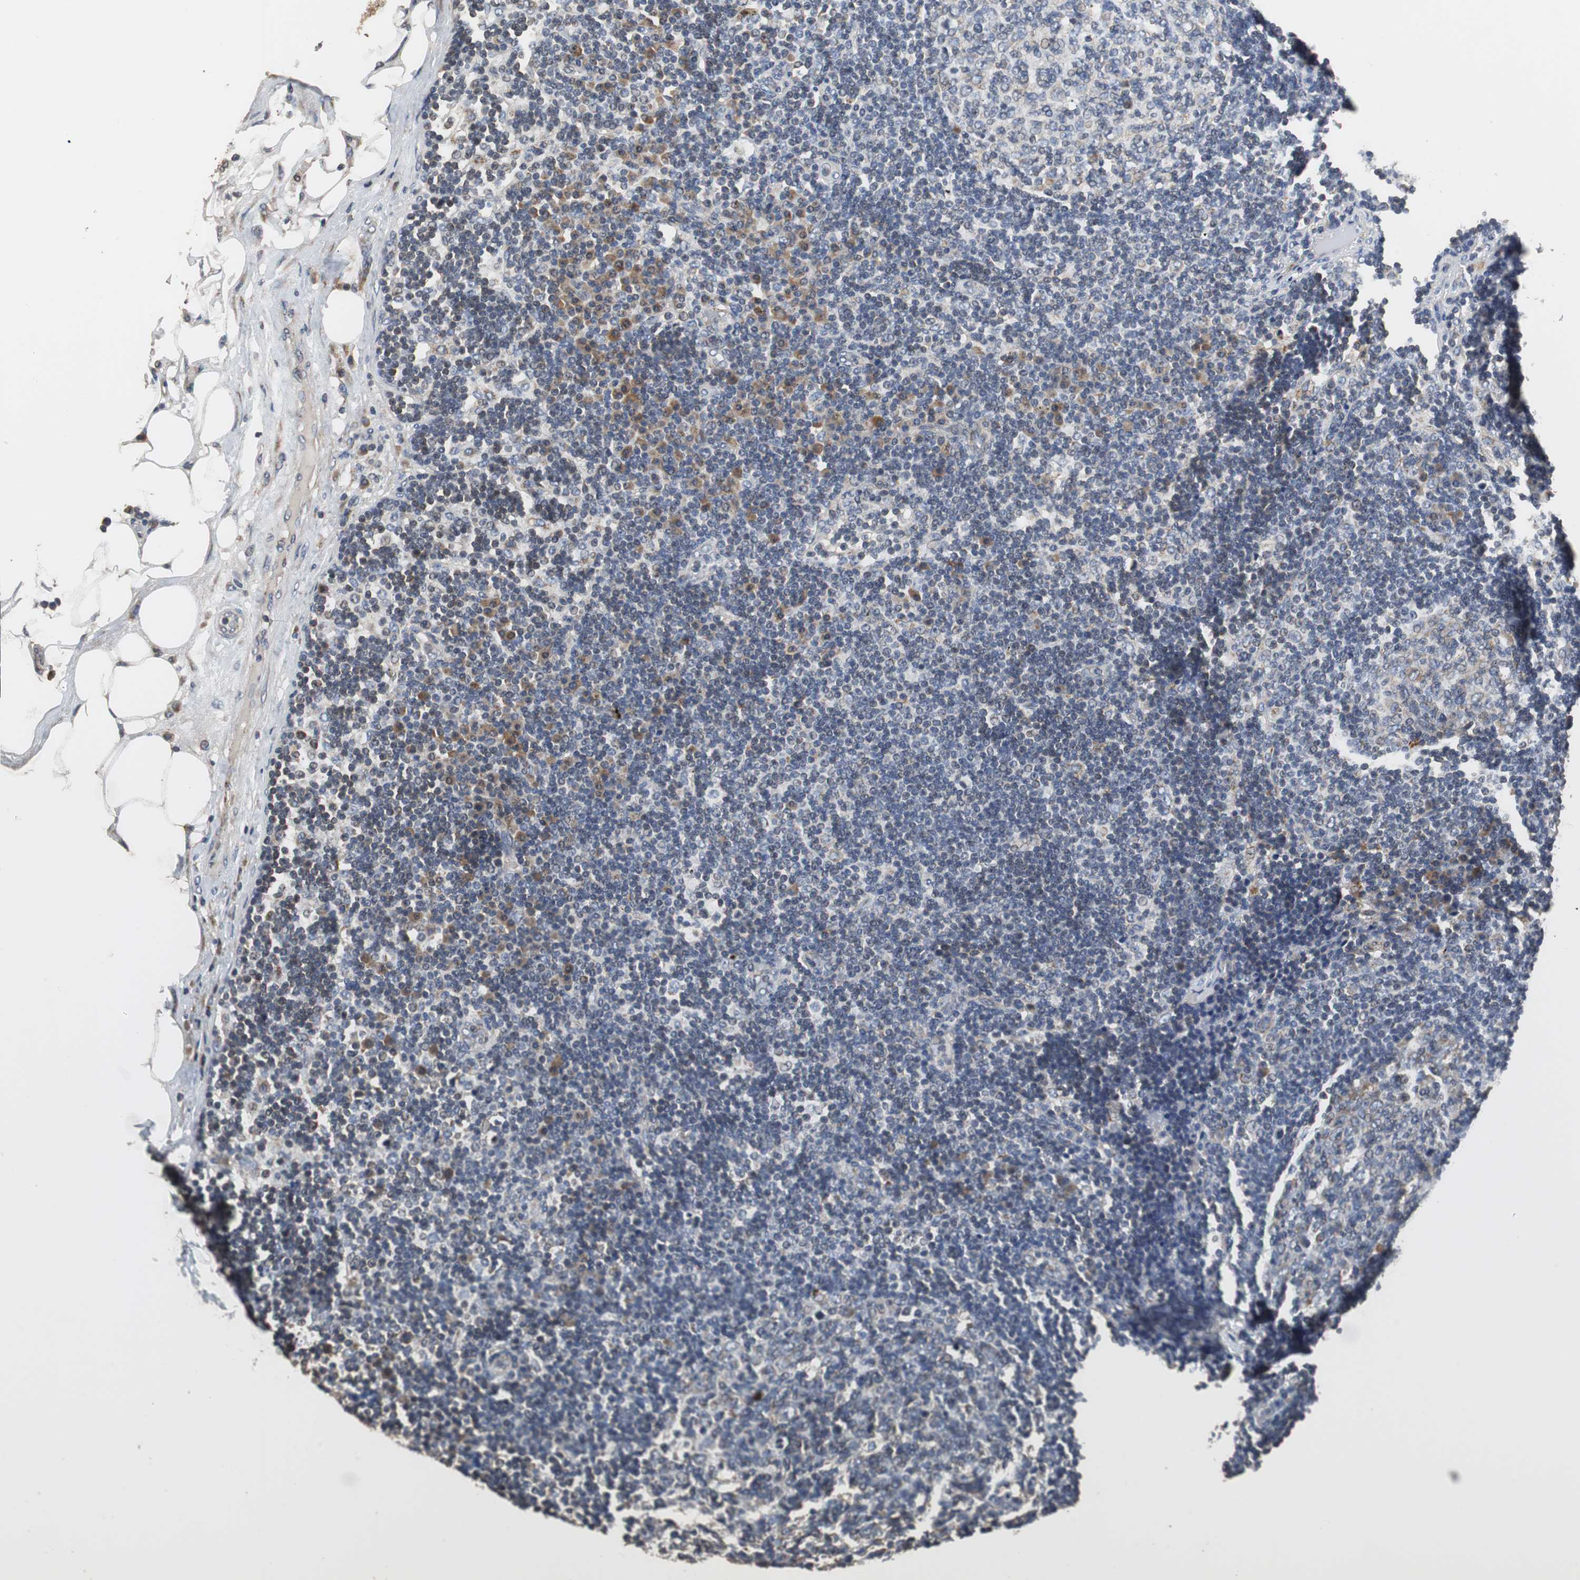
{"staining": {"intensity": "negative", "quantity": "none", "location": "none"}, "tissue": "lymph node", "cell_type": "Germinal center cells", "image_type": "normal", "snomed": [{"axis": "morphology", "description": "Normal tissue, NOS"}, {"axis": "morphology", "description": "Squamous cell carcinoma, metastatic, NOS"}, {"axis": "topography", "description": "Lymph node"}], "caption": "Immunohistochemical staining of normal human lymph node reveals no significant staining in germinal center cells. (DAB immunohistochemistry (IHC), high magnification).", "gene": "HMGCL", "patient": {"sex": "female", "age": 53}}